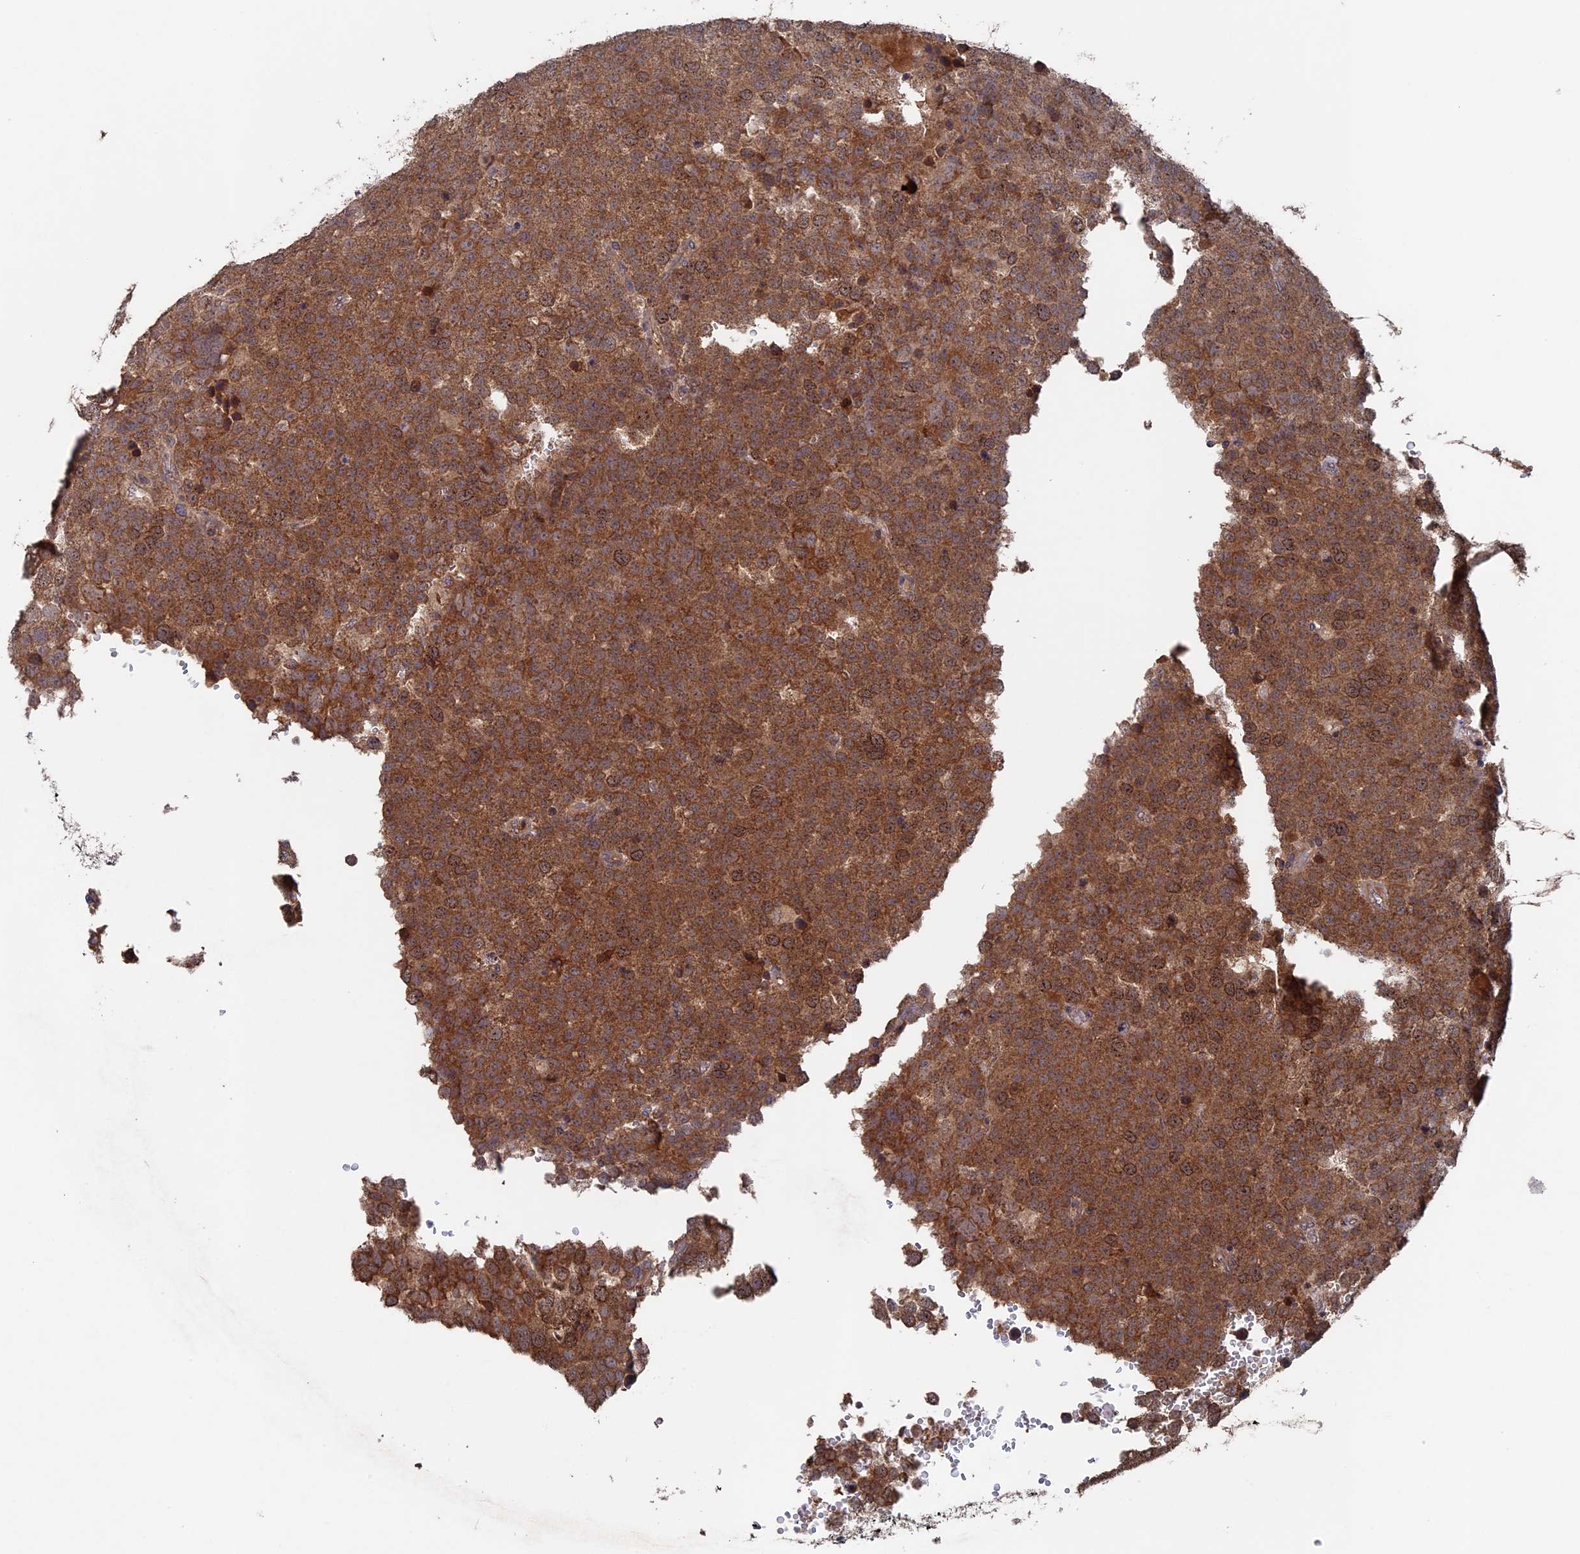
{"staining": {"intensity": "strong", "quantity": ">75%", "location": "cytoplasmic/membranous"}, "tissue": "testis cancer", "cell_type": "Tumor cells", "image_type": "cancer", "snomed": [{"axis": "morphology", "description": "Seminoma, NOS"}, {"axis": "topography", "description": "Testis"}], "caption": "DAB immunohistochemical staining of human testis cancer (seminoma) reveals strong cytoplasmic/membranous protein staining in approximately >75% of tumor cells.", "gene": "RAB15", "patient": {"sex": "male", "age": 71}}